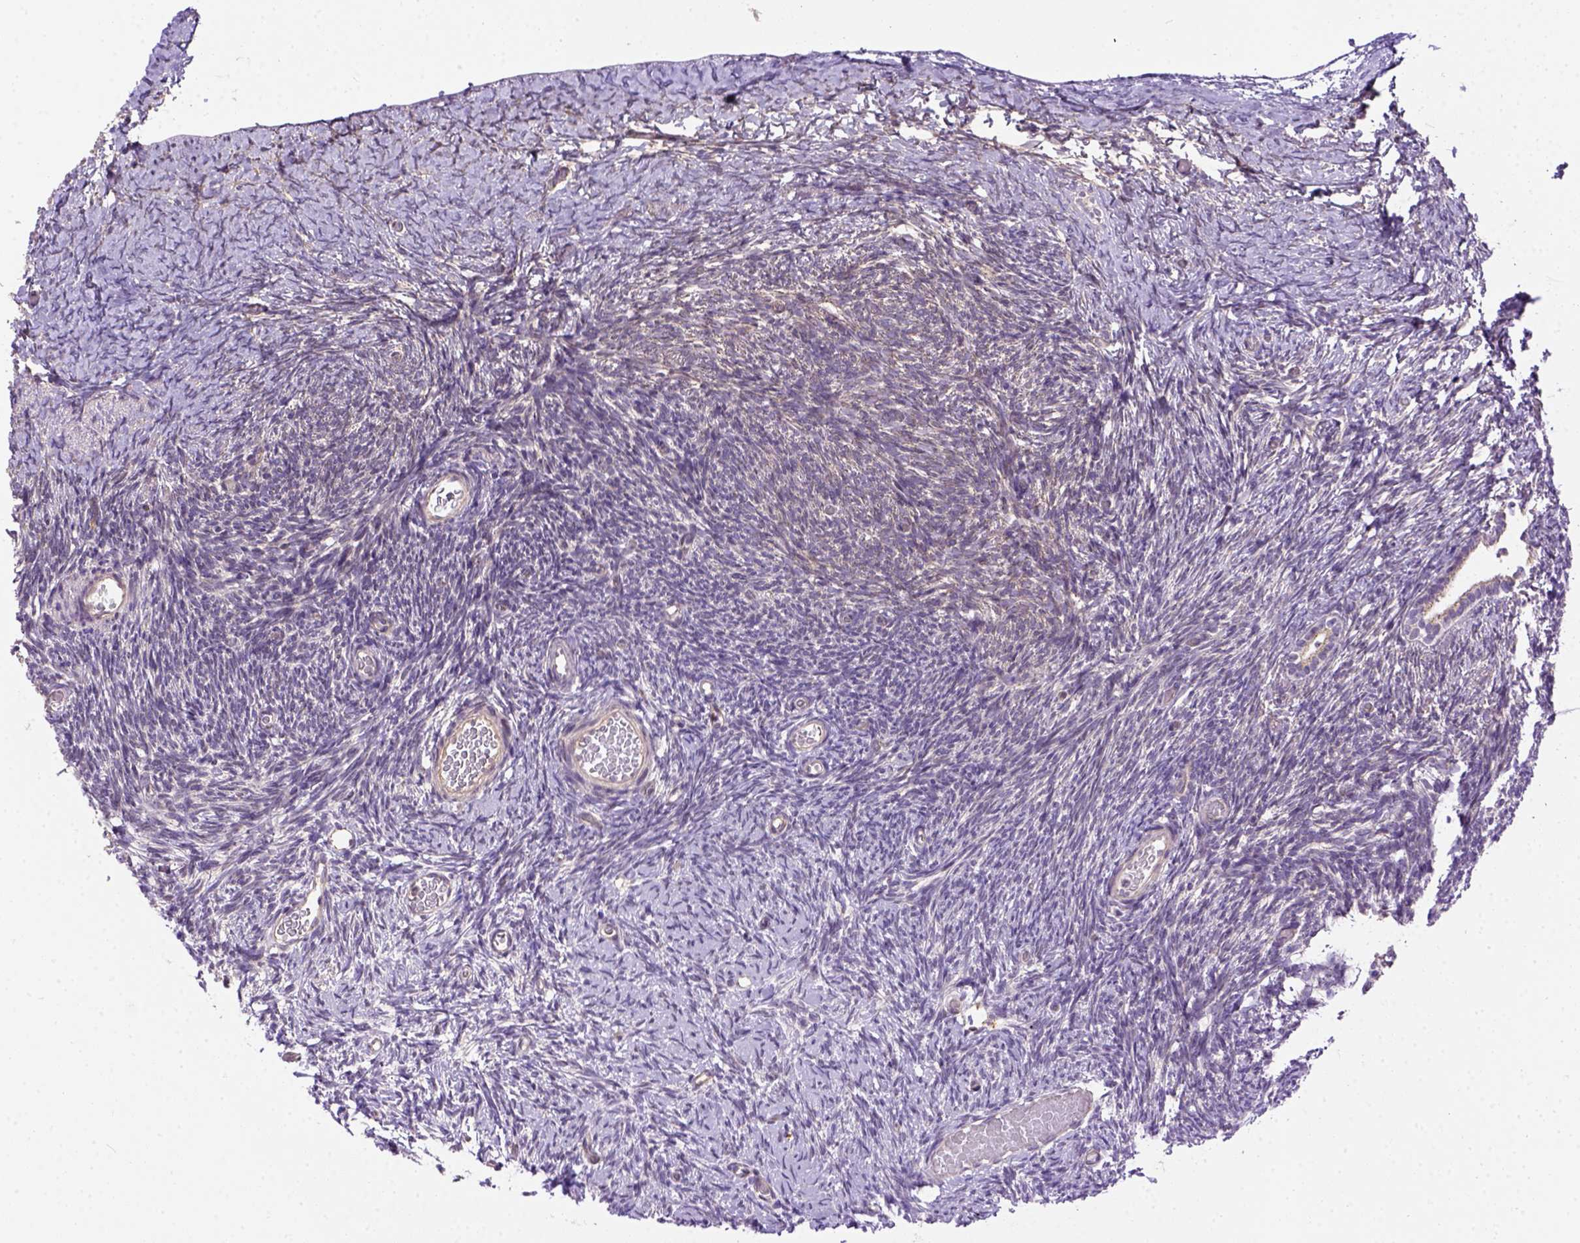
{"staining": {"intensity": "weak", "quantity": "25%-75%", "location": "cytoplasmic/membranous"}, "tissue": "ovary", "cell_type": "Follicle cells", "image_type": "normal", "snomed": [{"axis": "morphology", "description": "Normal tissue, NOS"}, {"axis": "topography", "description": "Ovary"}], "caption": "Protein staining exhibits weak cytoplasmic/membranous expression in about 25%-75% of follicle cells in benign ovary. (Brightfield microscopy of DAB IHC at high magnification).", "gene": "KAZN", "patient": {"sex": "female", "age": 39}}